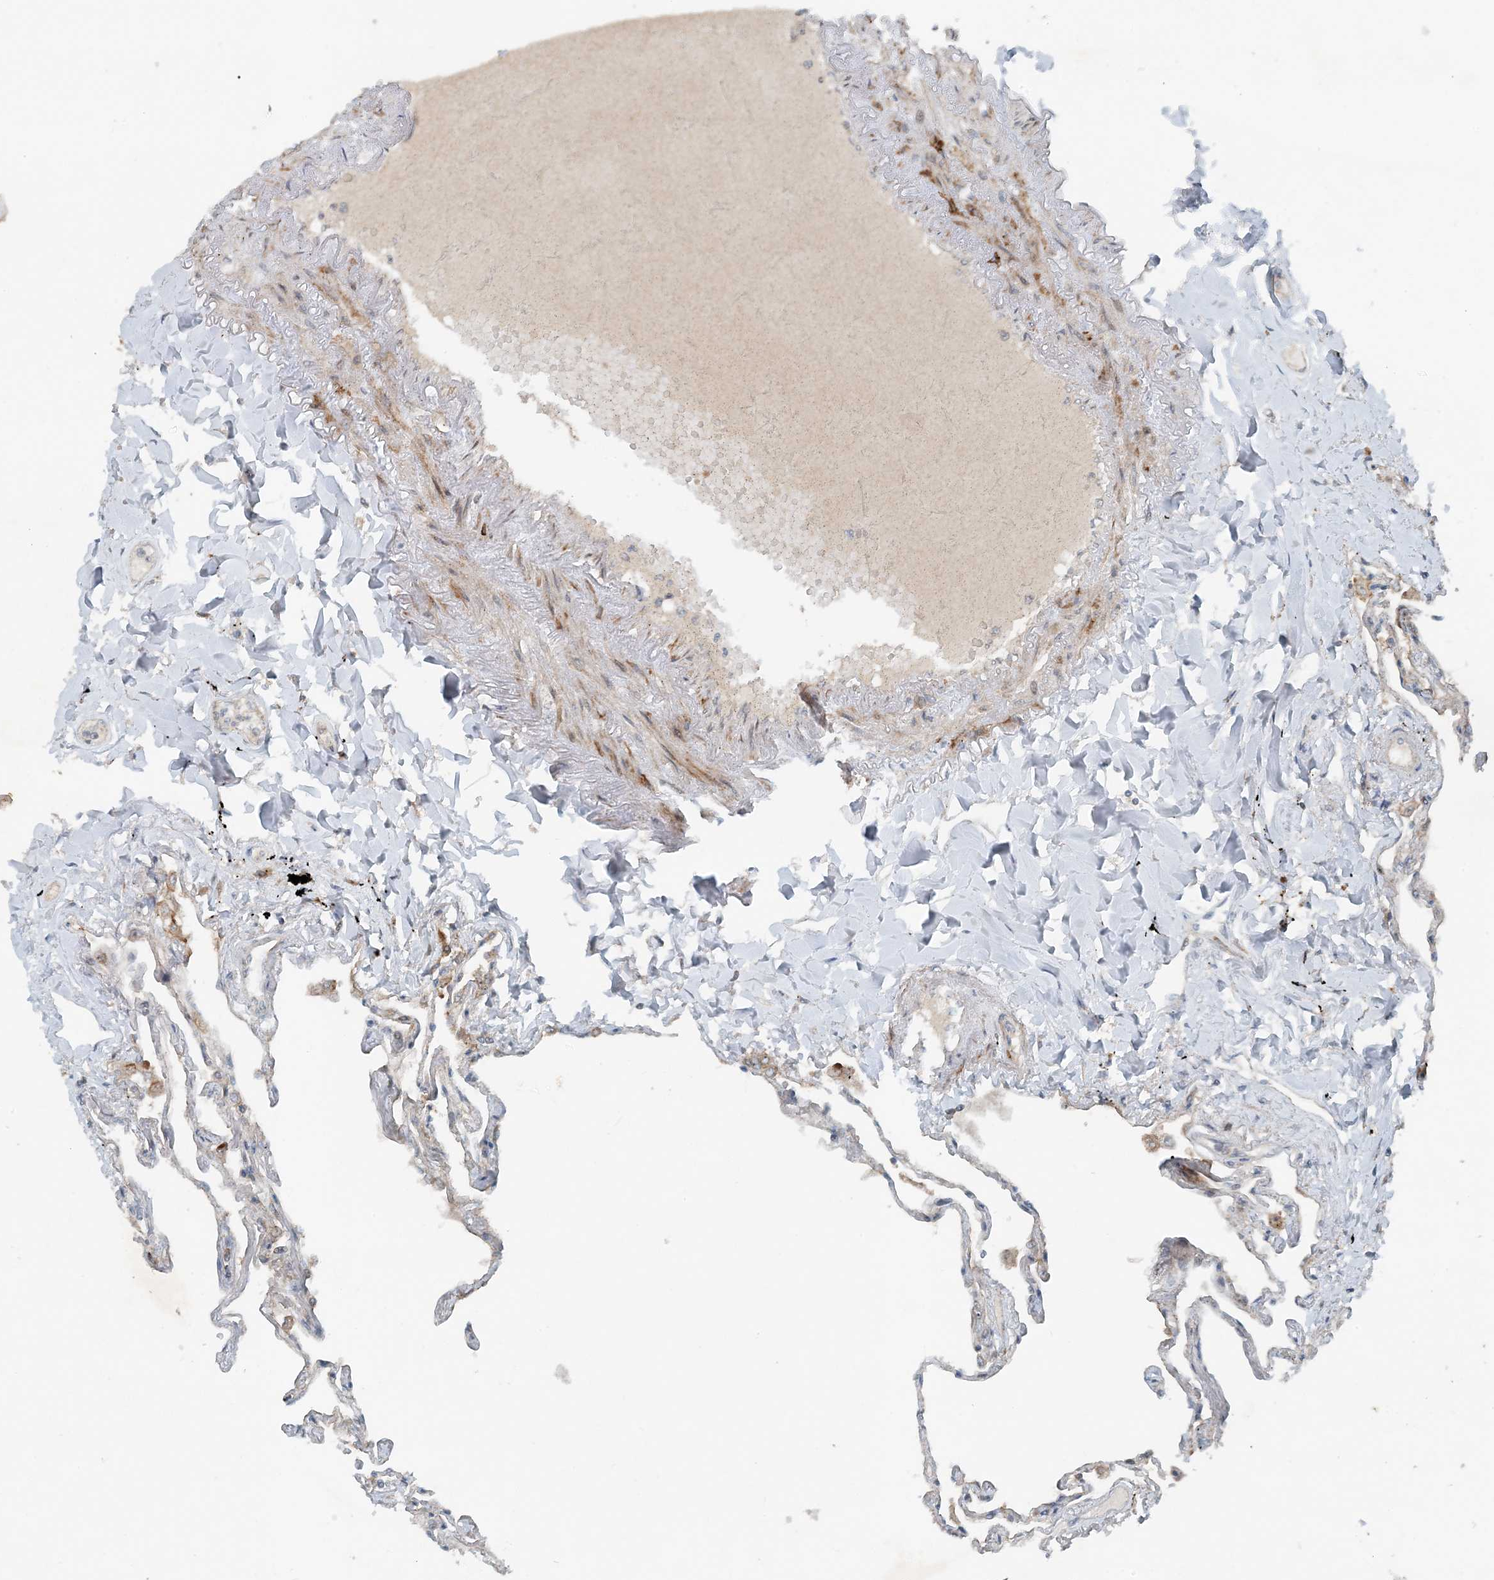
{"staining": {"intensity": "negative", "quantity": "none", "location": "none"}, "tissue": "lung", "cell_type": "Alveolar cells", "image_type": "normal", "snomed": [{"axis": "morphology", "description": "Normal tissue, NOS"}, {"axis": "topography", "description": "Lung"}], "caption": "Alveolar cells are negative for protein expression in benign human lung. The staining was performed using DAB (3,3'-diaminobenzidine) to visualize the protein expression in brown, while the nuclei were stained in blue with hematoxylin (Magnification: 20x).", "gene": "MITD1", "patient": {"sex": "female", "age": 67}}